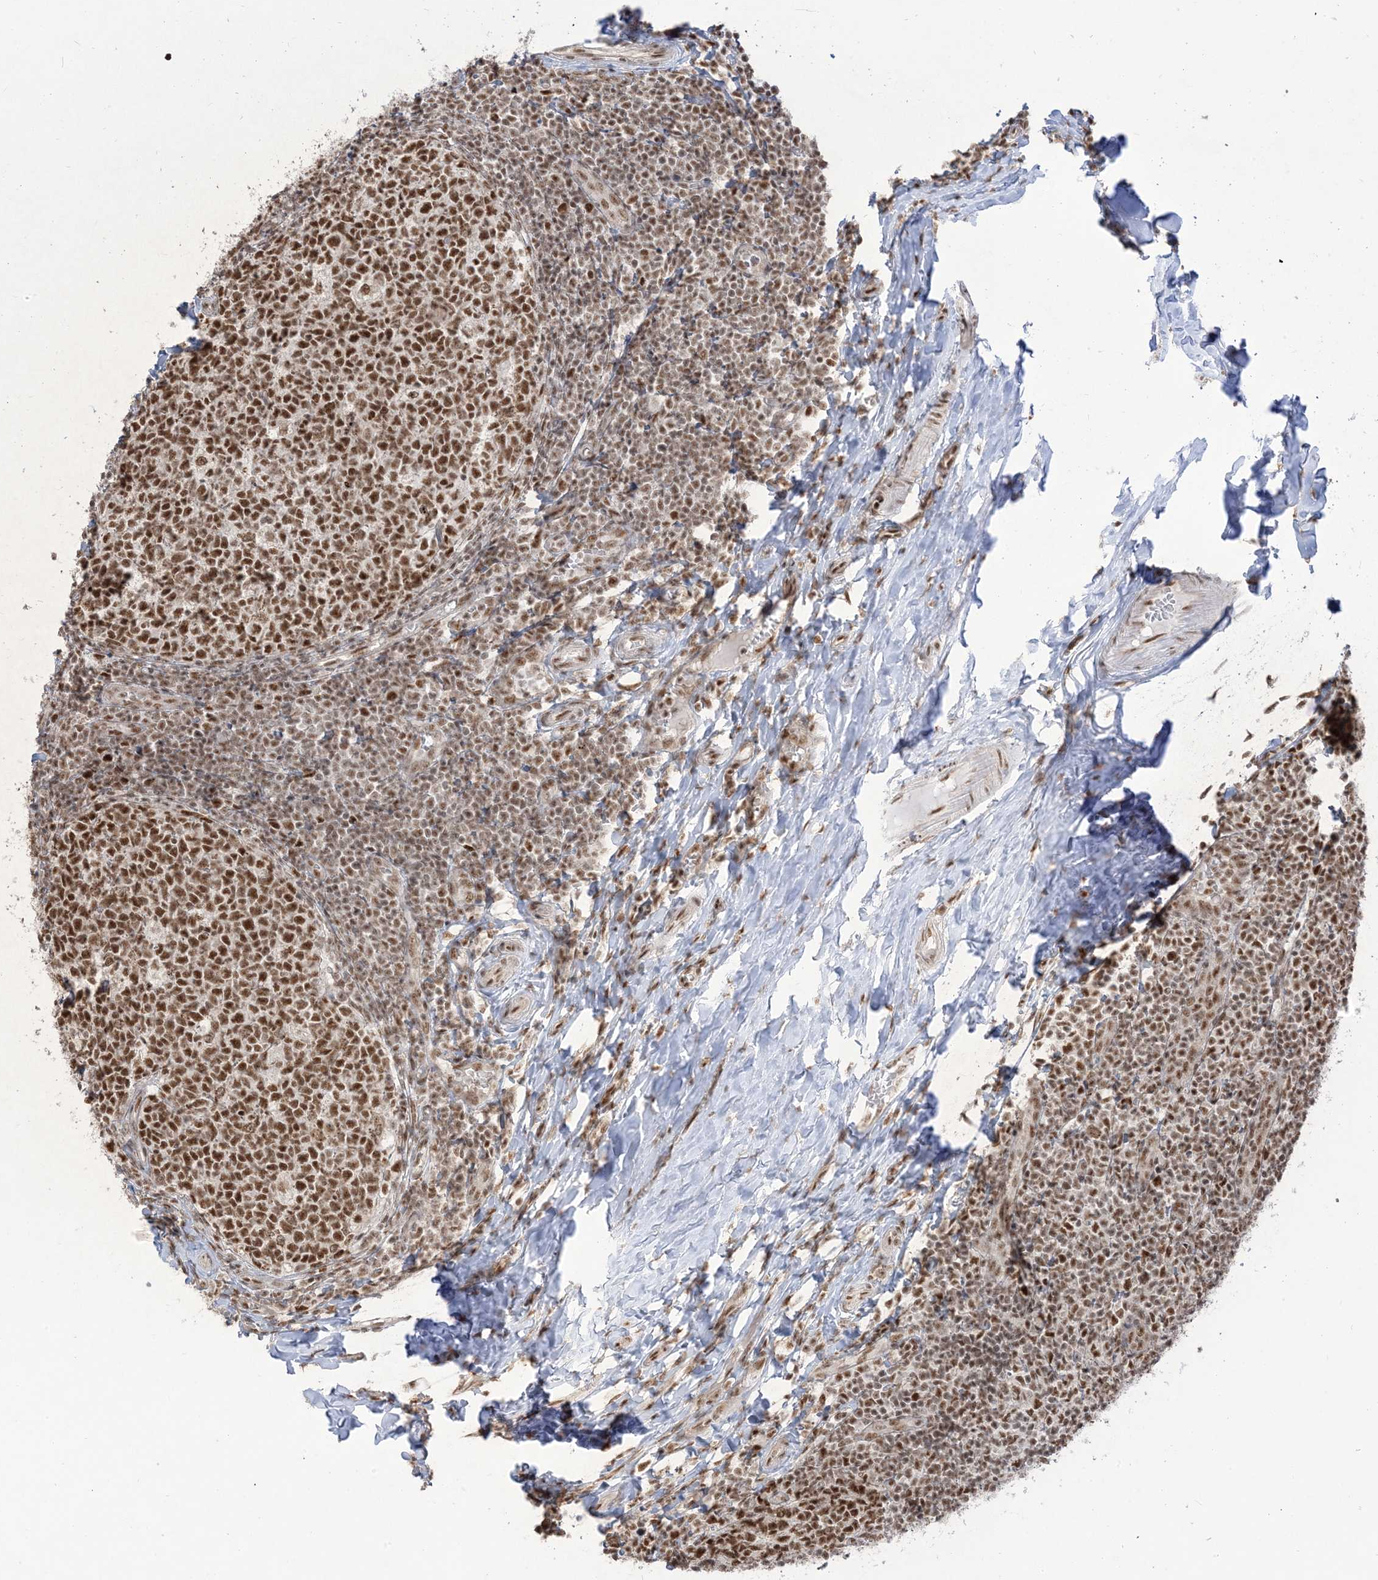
{"staining": {"intensity": "strong", "quantity": ">75%", "location": "nuclear"}, "tissue": "tonsil", "cell_type": "Germinal center cells", "image_type": "normal", "snomed": [{"axis": "morphology", "description": "Normal tissue, NOS"}, {"axis": "topography", "description": "Tonsil"}], "caption": "A brown stain highlights strong nuclear expression of a protein in germinal center cells of normal human tonsil.", "gene": "ARGLU1", "patient": {"sex": "female", "age": 19}}